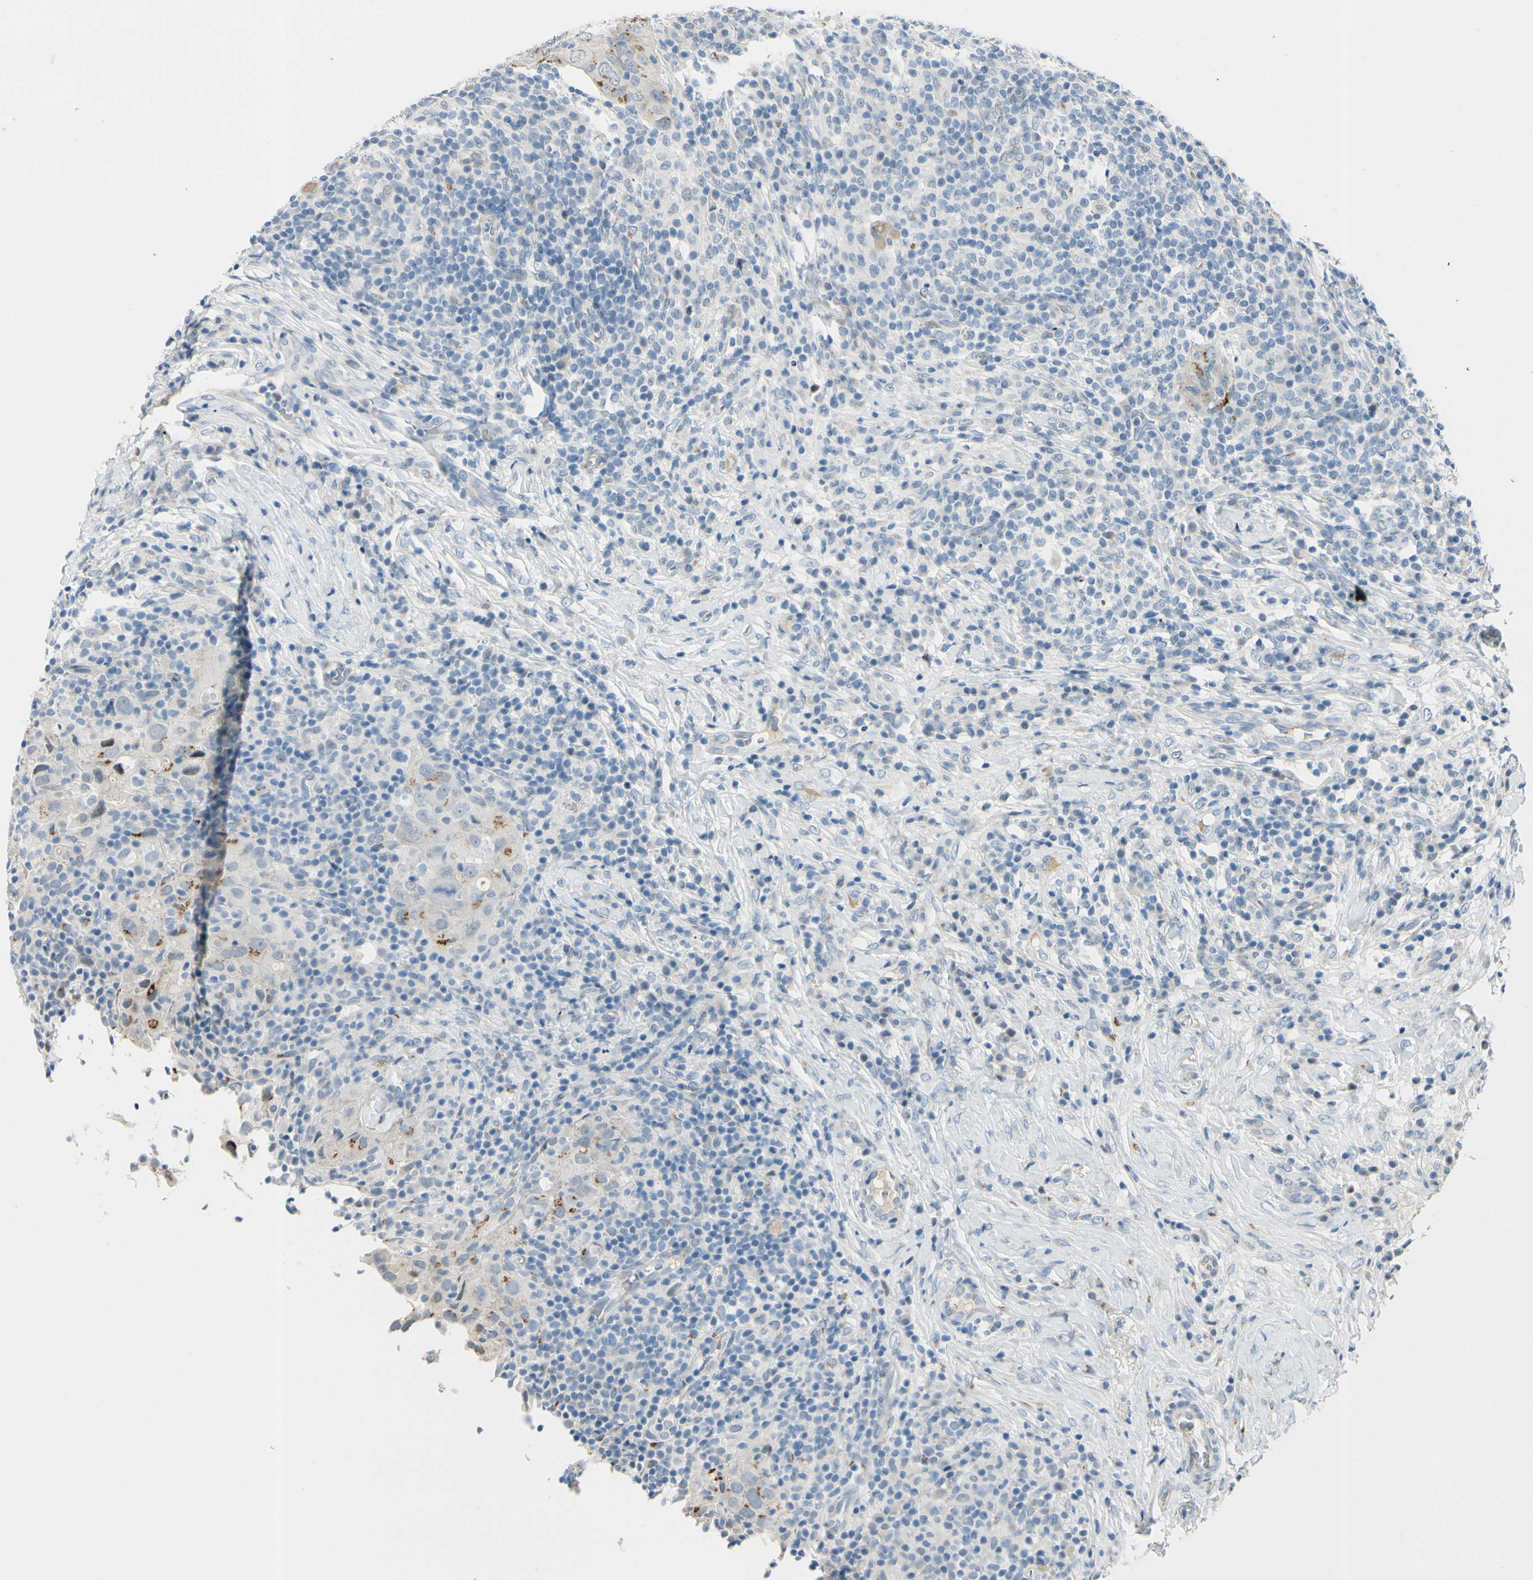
{"staining": {"intensity": "strong", "quantity": "25%-75%", "location": "cytoplasmic/membranous"}, "tissue": "breast cancer", "cell_type": "Tumor cells", "image_type": "cancer", "snomed": [{"axis": "morphology", "description": "Duct carcinoma"}, {"axis": "topography", "description": "Breast"}], "caption": "Human breast cancer (invasive ductal carcinoma) stained with a protein marker reveals strong staining in tumor cells.", "gene": "B4GALNT1", "patient": {"sex": "female", "age": 37}}